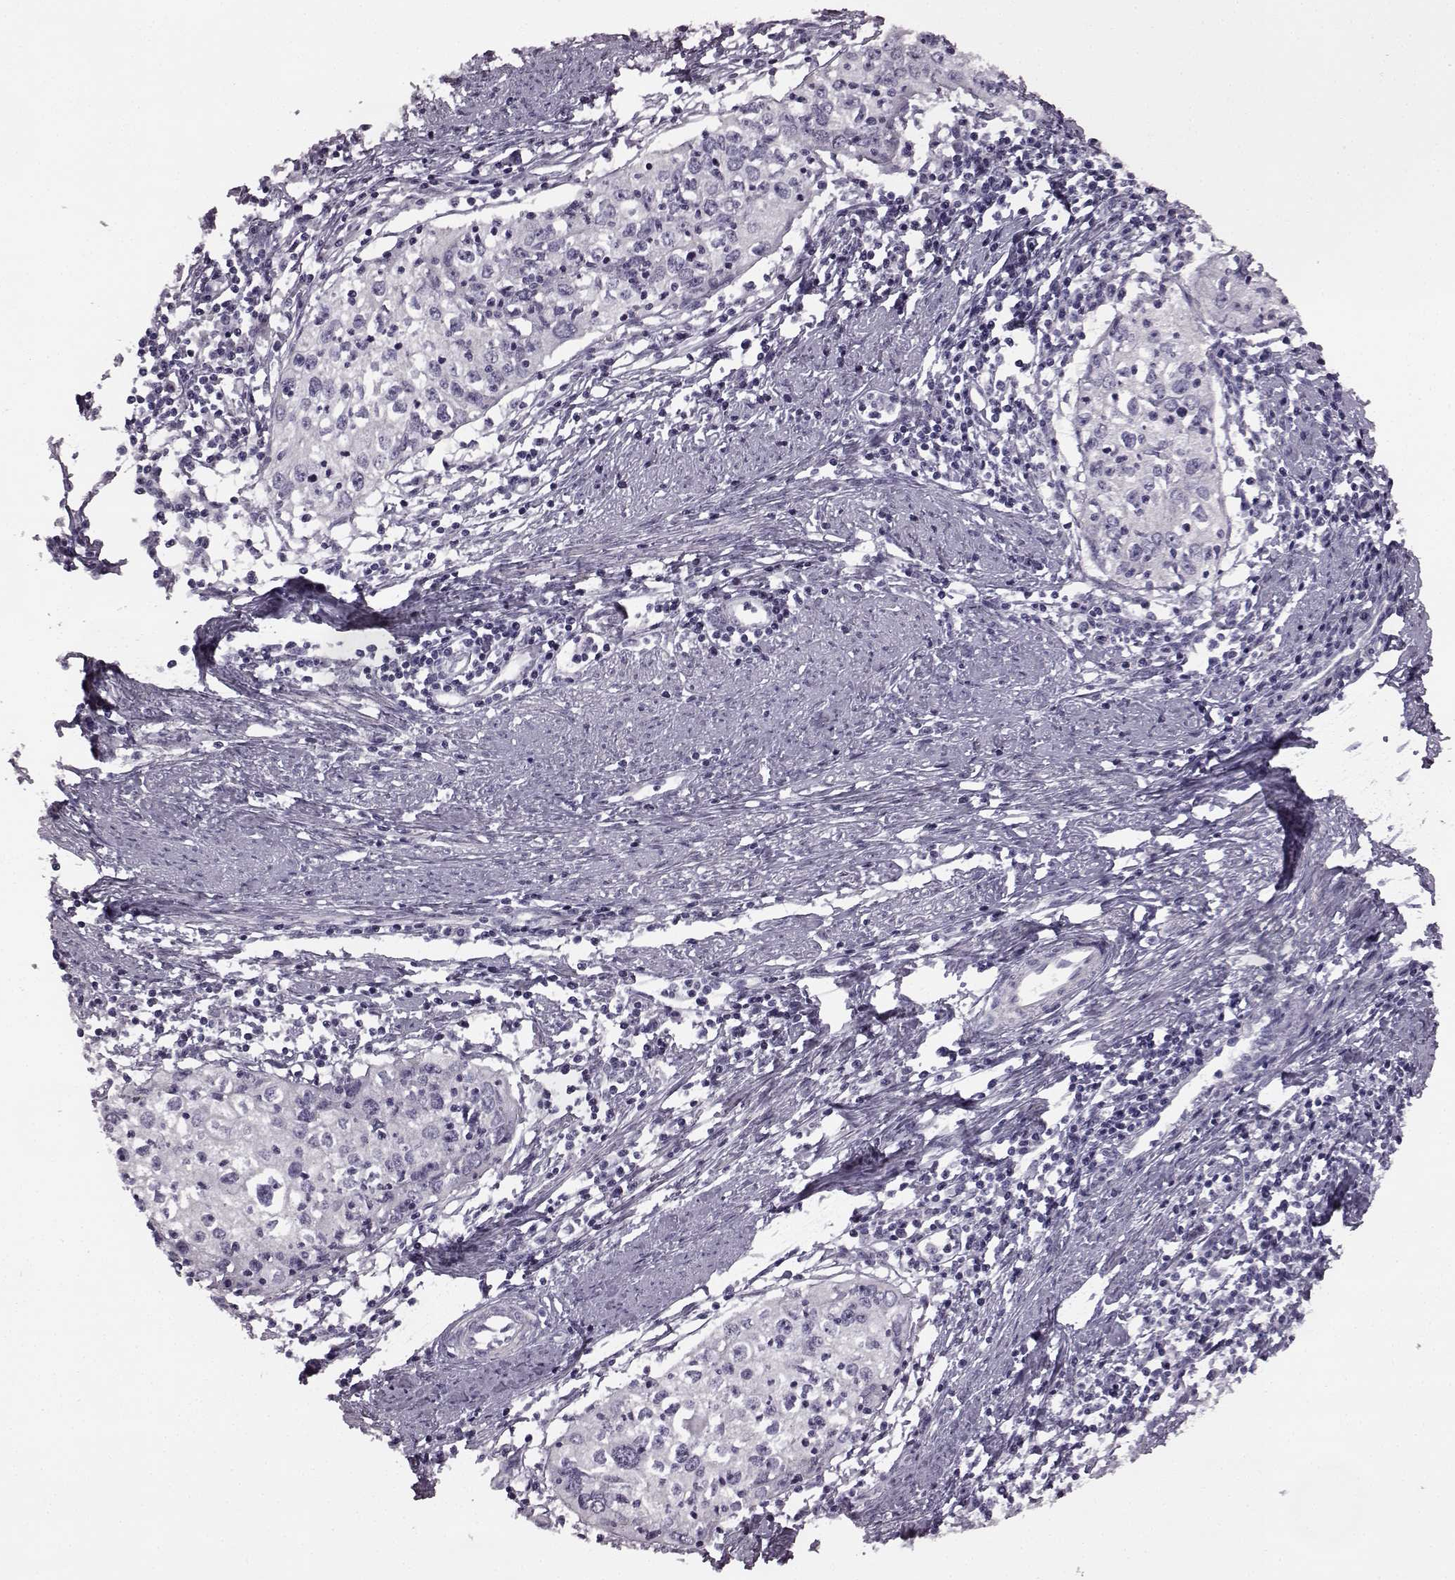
{"staining": {"intensity": "negative", "quantity": "none", "location": "none"}, "tissue": "cervical cancer", "cell_type": "Tumor cells", "image_type": "cancer", "snomed": [{"axis": "morphology", "description": "Squamous cell carcinoma, NOS"}, {"axis": "topography", "description": "Cervix"}], "caption": "High power microscopy histopathology image of an immunohistochemistry image of cervical cancer (squamous cell carcinoma), revealing no significant positivity in tumor cells.", "gene": "ODAD4", "patient": {"sex": "female", "age": 40}}